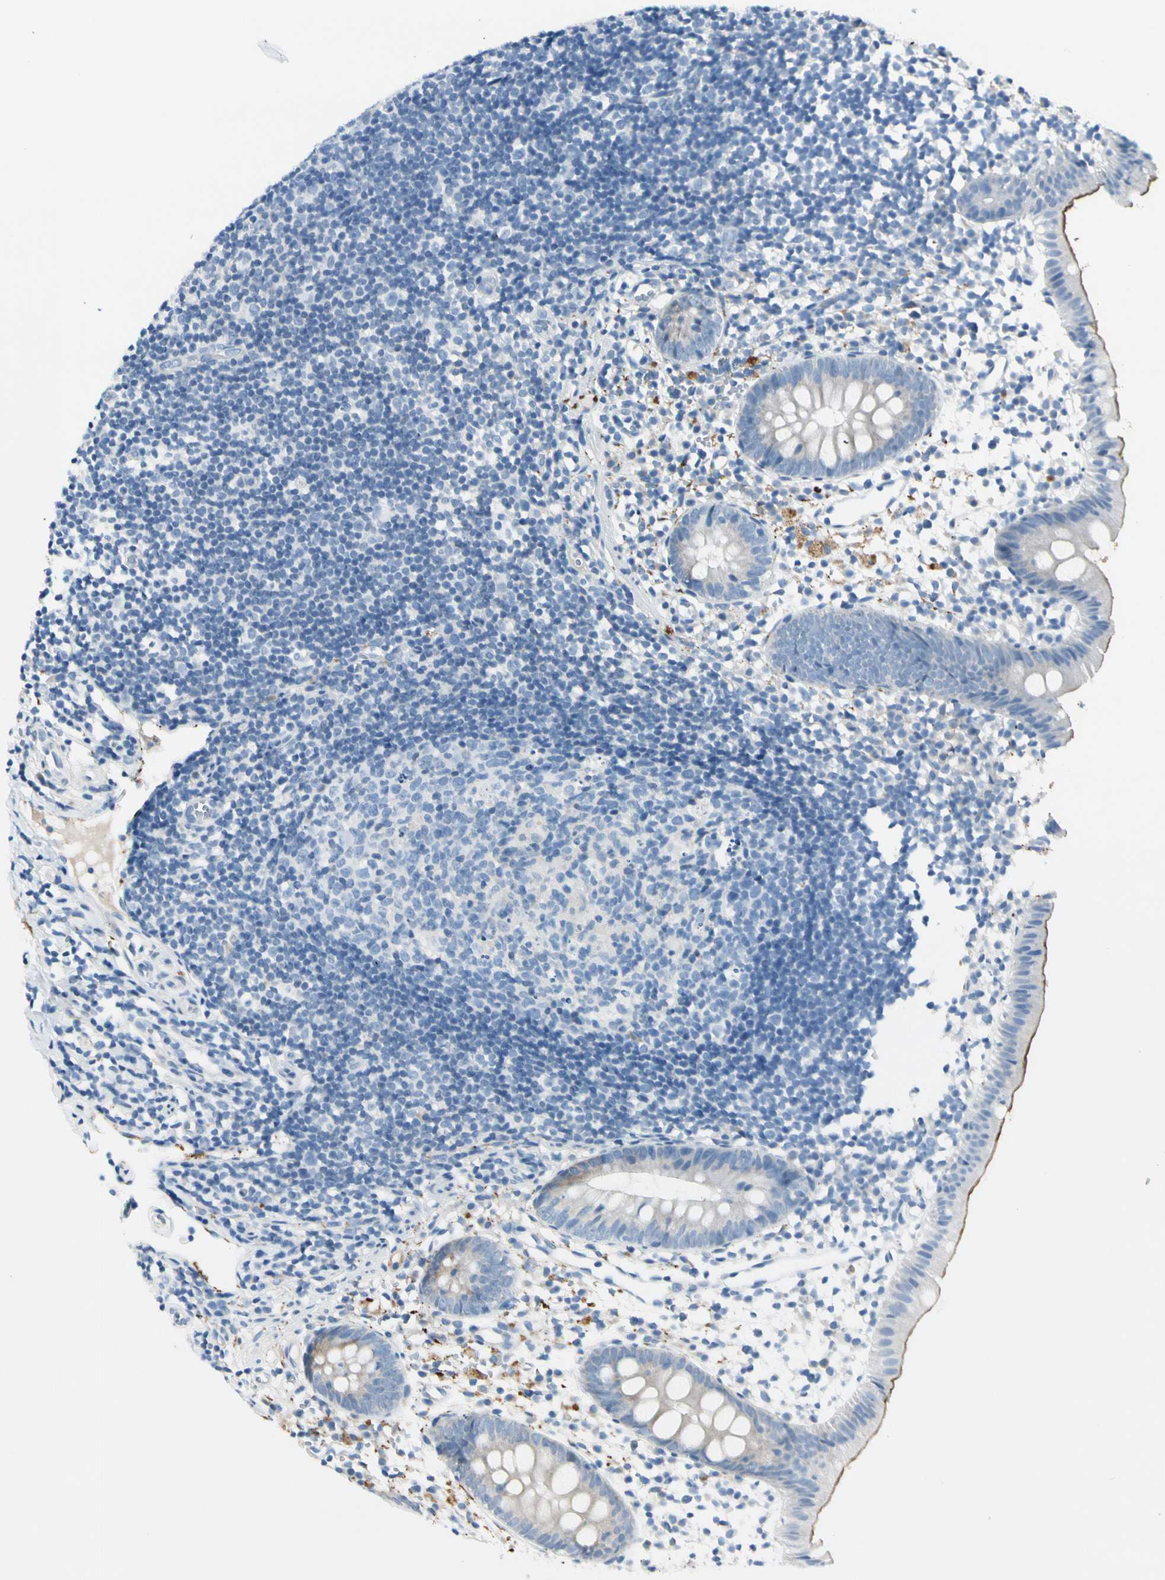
{"staining": {"intensity": "moderate", "quantity": "<25%", "location": "cytoplasmic/membranous"}, "tissue": "appendix", "cell_type": "Glandular cells", "image_type": "normal", "snomed": [{"axis": "morphology", "description": "Normal tissue, NOS"}, {"axis": "topography", "description": "Appendix"}], "caption": "Protein analysis of normal appendix reveals moderate cytoplasmic/membranous expression in about <25% of glandular cells.", "gene": "PEBP1", "patient": {"sex": "female", "age": 20}}